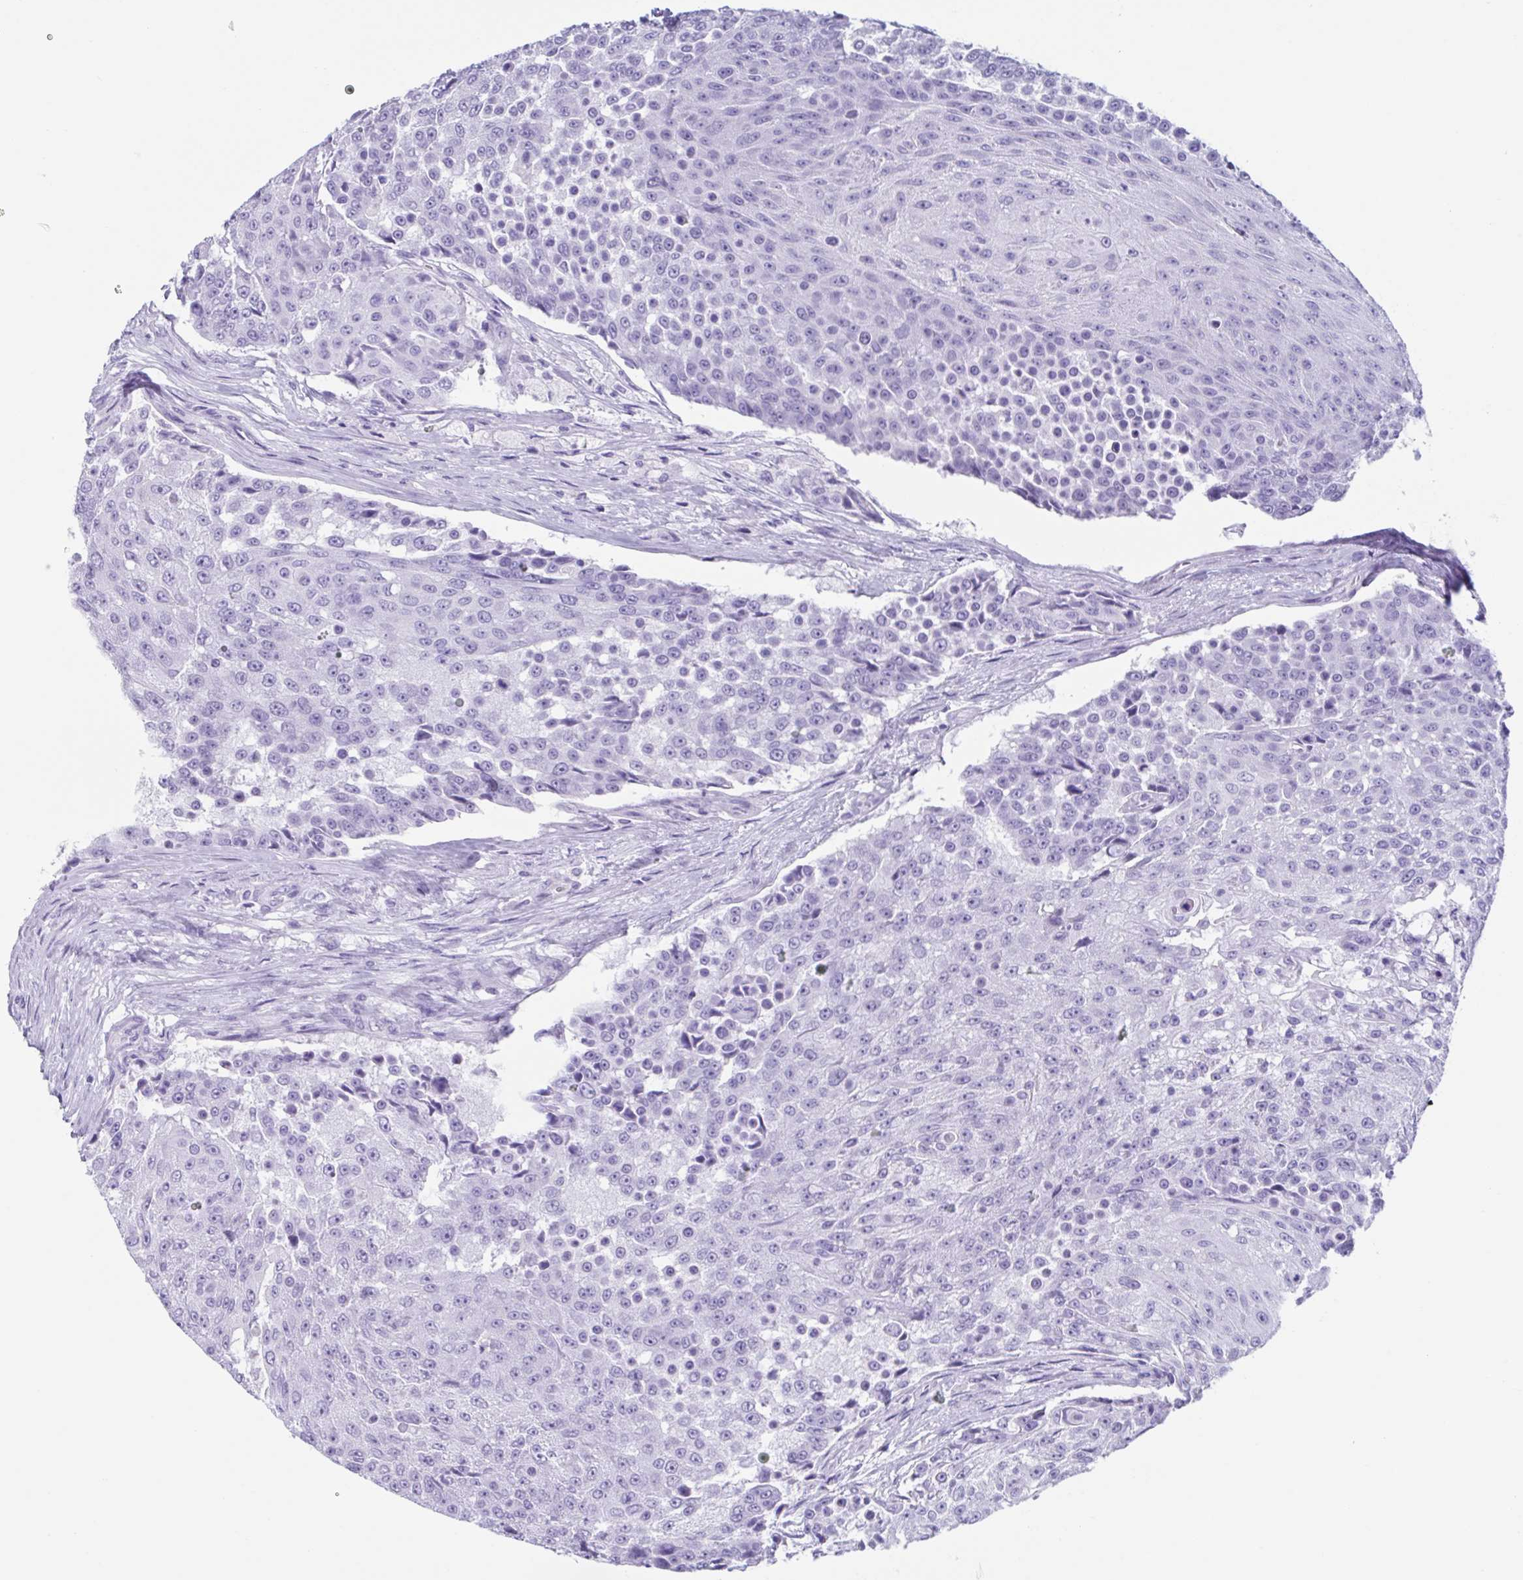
{"staining": {"intensity": "negative", "quantity": "none", "location": "none"}, "tissue": "urothelial cancer", "cell_type": "Tumor cells", "image_type": "cancer", "snomed": [{"axis": "morphology", "description": "Urothelial carcinoma, High grade"}, {"axis": "topography", "description": "Urinary bladder"}], "caption": "This is an immunohistochemistry histopathology image of human urothelial carcinoma (high-grade). There is no expression in tumor cells.", "gene": "USP35", "patient": {"sex": "female", "age": 63}}